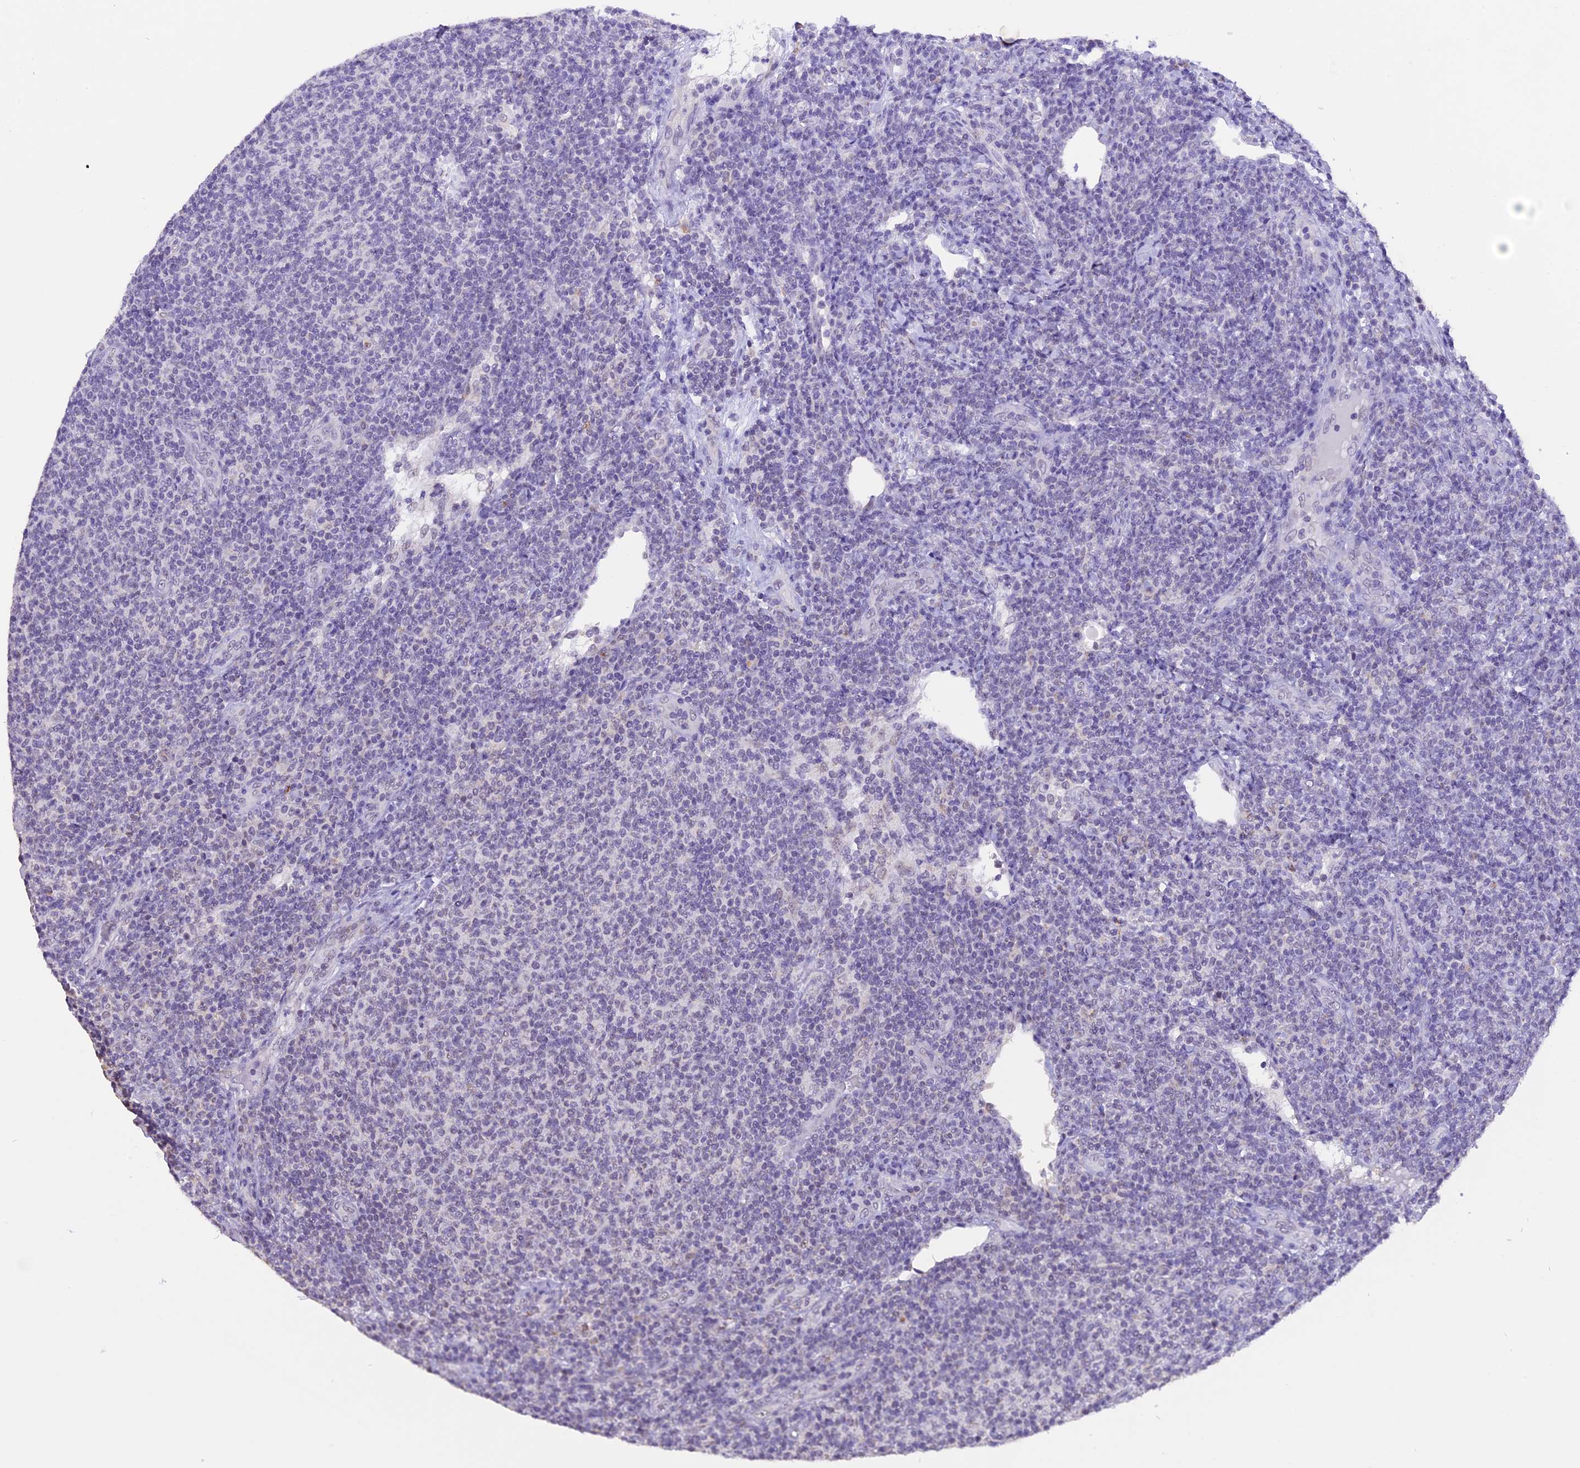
{"staining": {"intensity": "negative", "quantity": "none", "location": "none"}, "tissue": "lymphoma", "cell_type": "Tumor cells", "image_type": "cancer", "snomed": [{"axis": "morphology", "description": "Malignant lymphoma, non-Hodgkin's type, Low grade"}, {"axis": "topography", "description": "Lymph node"}], "caption": "Immunohistochemical staining of lymphoma shows no significant positivity in tumor cells. (IHC, brightfield microscopy, high magnification).", "gene": "AHSP", "patient": {"sex": "male", "age": 66}}